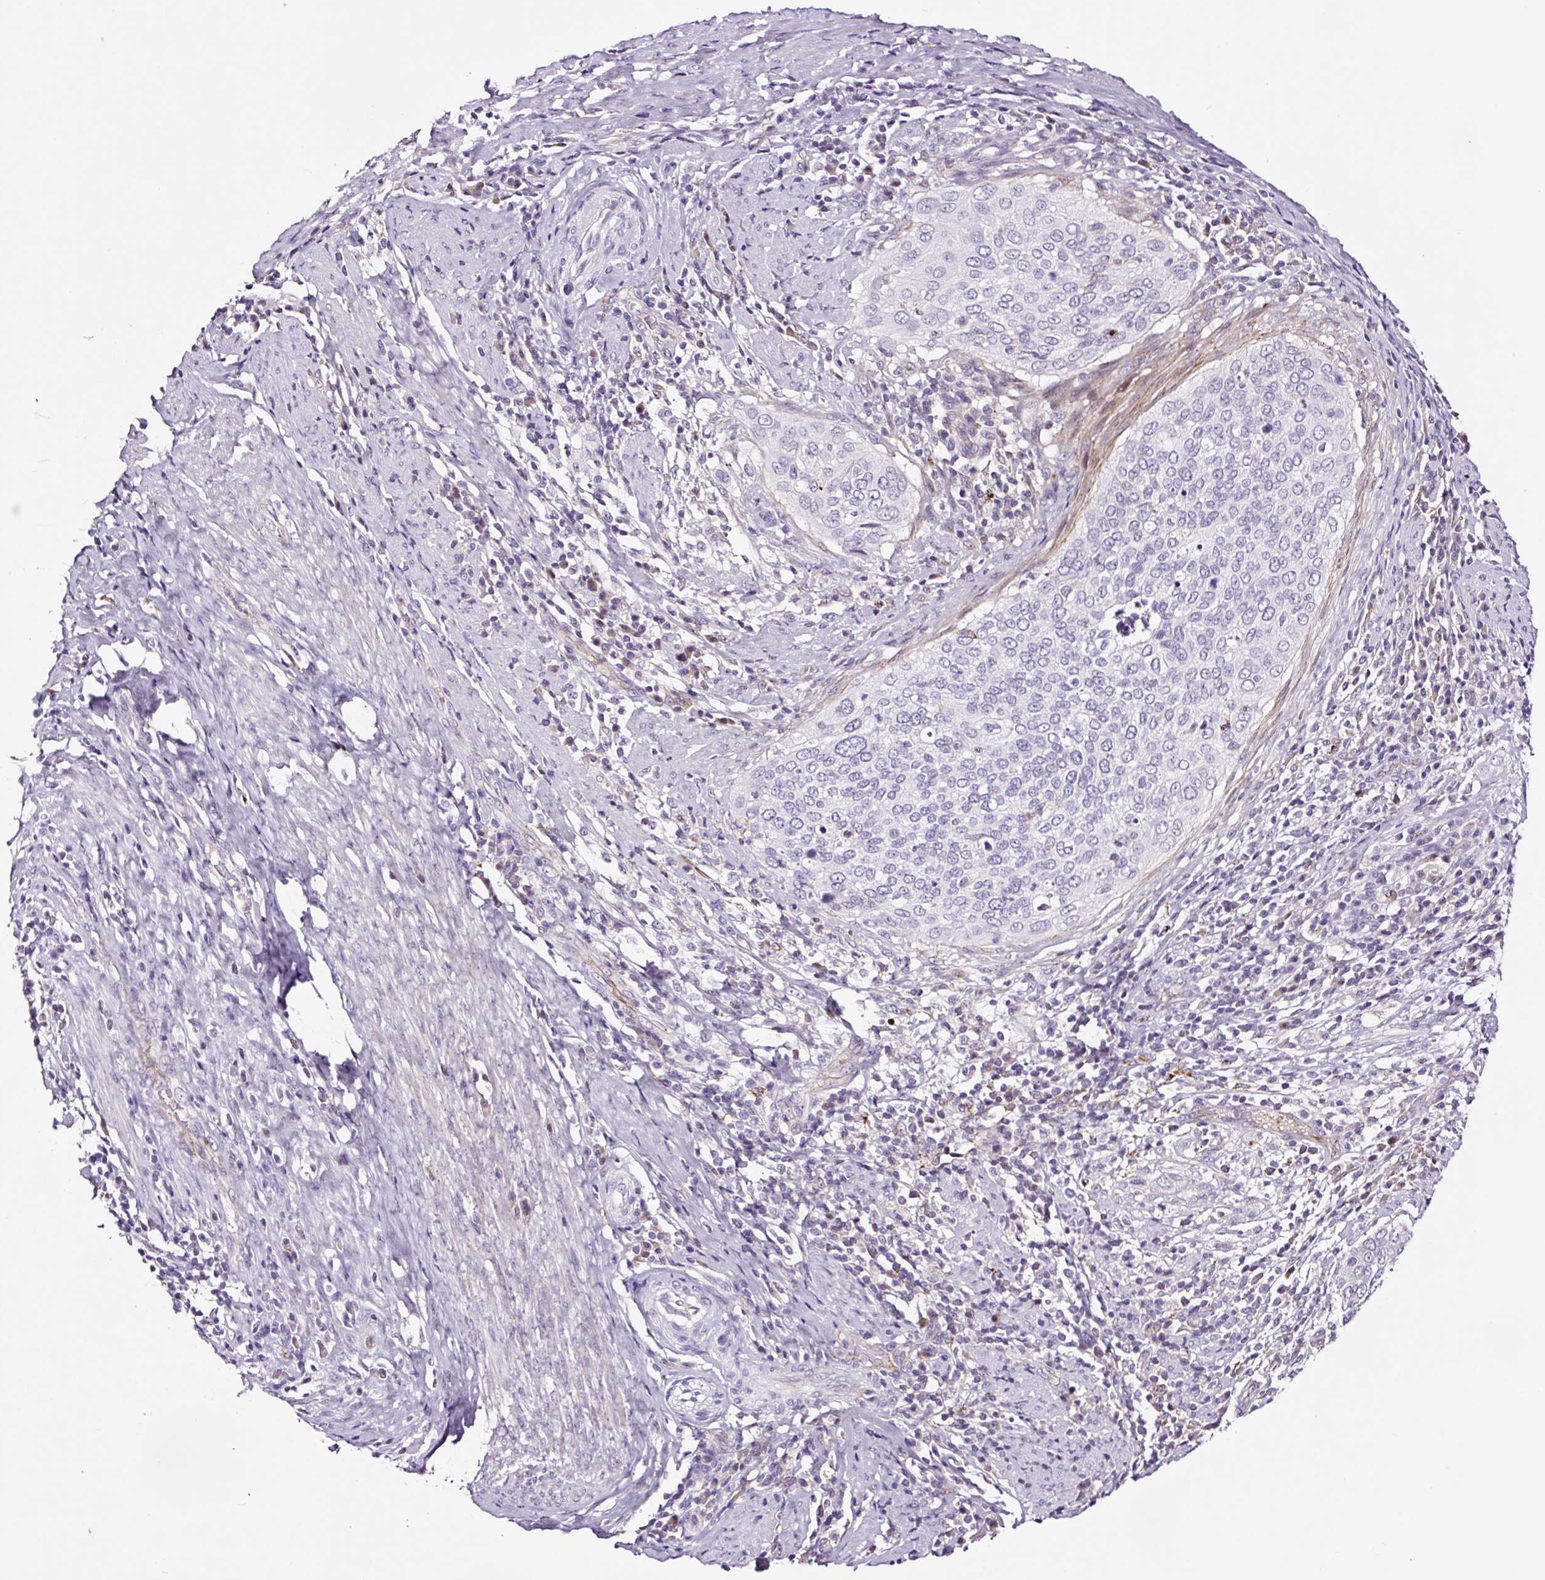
{"staining": {"intensity": "negative", "quantity": "none", "location": "none"}, "tissue": "cervical cancer", "cell_type": "Tumor cells", "image_type": "cancer", "snomed": [{"axis": "morphology", "description": "Squamous cell carcinoma, NOS"}, {"axis": "topography", "description": "Cervix"}], "caption": "This photomicrograph is of cervical cancer (squamous cell carcinoma) stained with IHC to label a protein in brown with the nuclei are counter-stained blue. There is no staining in tumor cells. The staining was performed using DAB (3,3'-diaminobenzidine) to visualize the protein expression in brown, while the nuclei were stained in blue with hematoxylin (Magnification: 20x).", "gene": "TAFA3", "patient": {"sex": "female", "age": 38}}